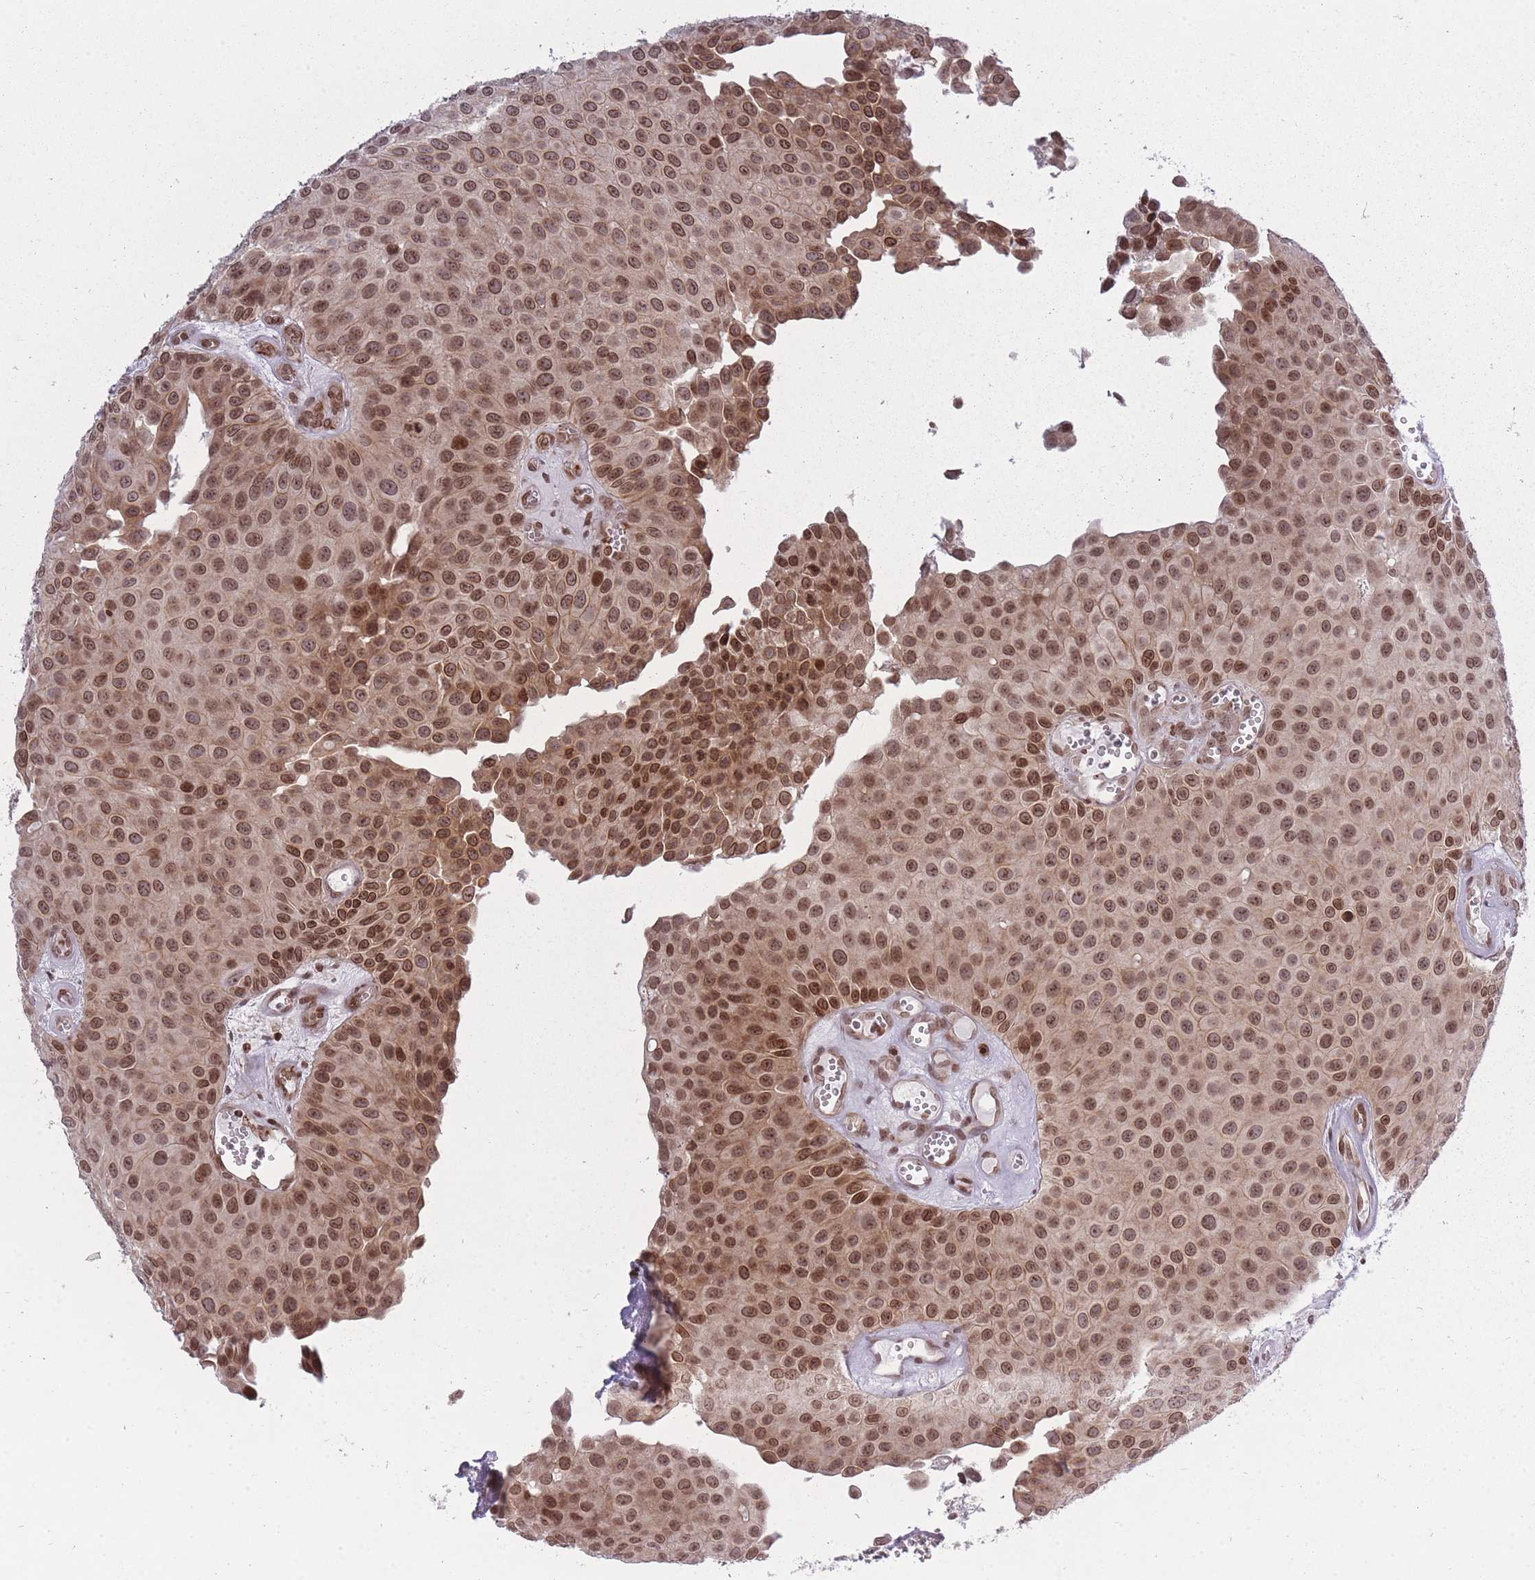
{"staining": {"intensity": "moderate", "quantity": ">75%", "location": "cytoplasmic/membranous,nuclear"}, "tissue": "urothelial cancer", "cell_type": "Tumor cells", "image_type": "cancer", "snomed": [{"axis": "morphology", "description": "Urothelial carcinoma, Low grade"}, {"axis": "topography", "description": "Urinary bladder"}], "caption": "Immunohistochemical staining of human urothelial cancer displays medium levels of moderate cytoplasmic/membranous and nuclear protein staining in about >75% of tumor cells. Nuclei are stained in blue.", "gene": "TMC6", "patient": {"sex": "male", "age": 88}}